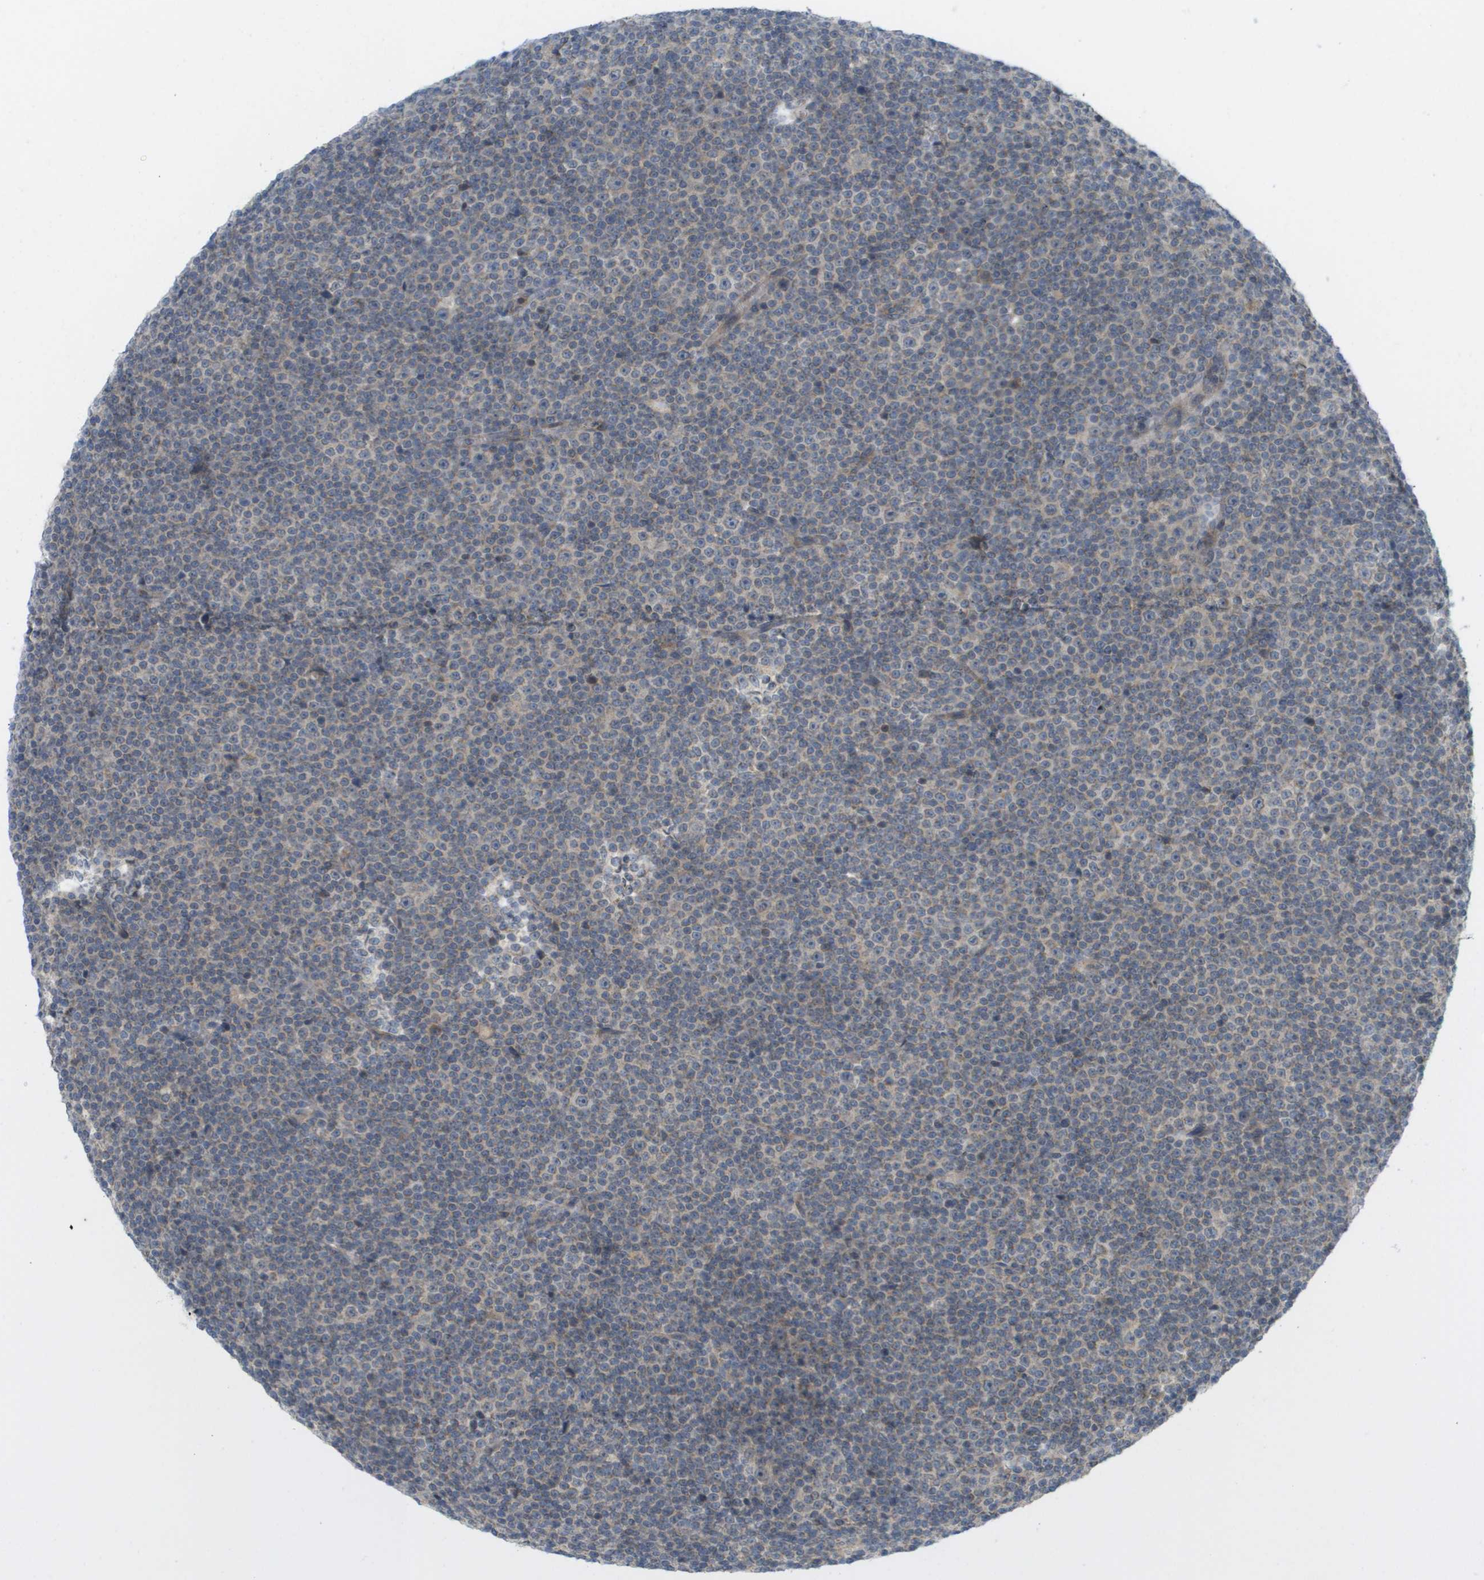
{"staining": {"intensity": "weak", "quantity": "<25%", "location": "cytoplasmic/membranous"}, "tissue": "lymphoma", "cell_type": "Tumor cells", "image_type": "cancer", "snomed": [{"axis": "morphology", "description": "Malignant lymphoma, non-Hodgkin's type, Low grade"}, {"axis": "topography", "description": "Lymph node"}], "caption": "Histopathology image shows no significant protein positivity in tumor cells of low-grade malignant lymphoma, non-Hodgkin's type.", "gene": "PROC", "patient": {"sex": "female", "age": 67}}